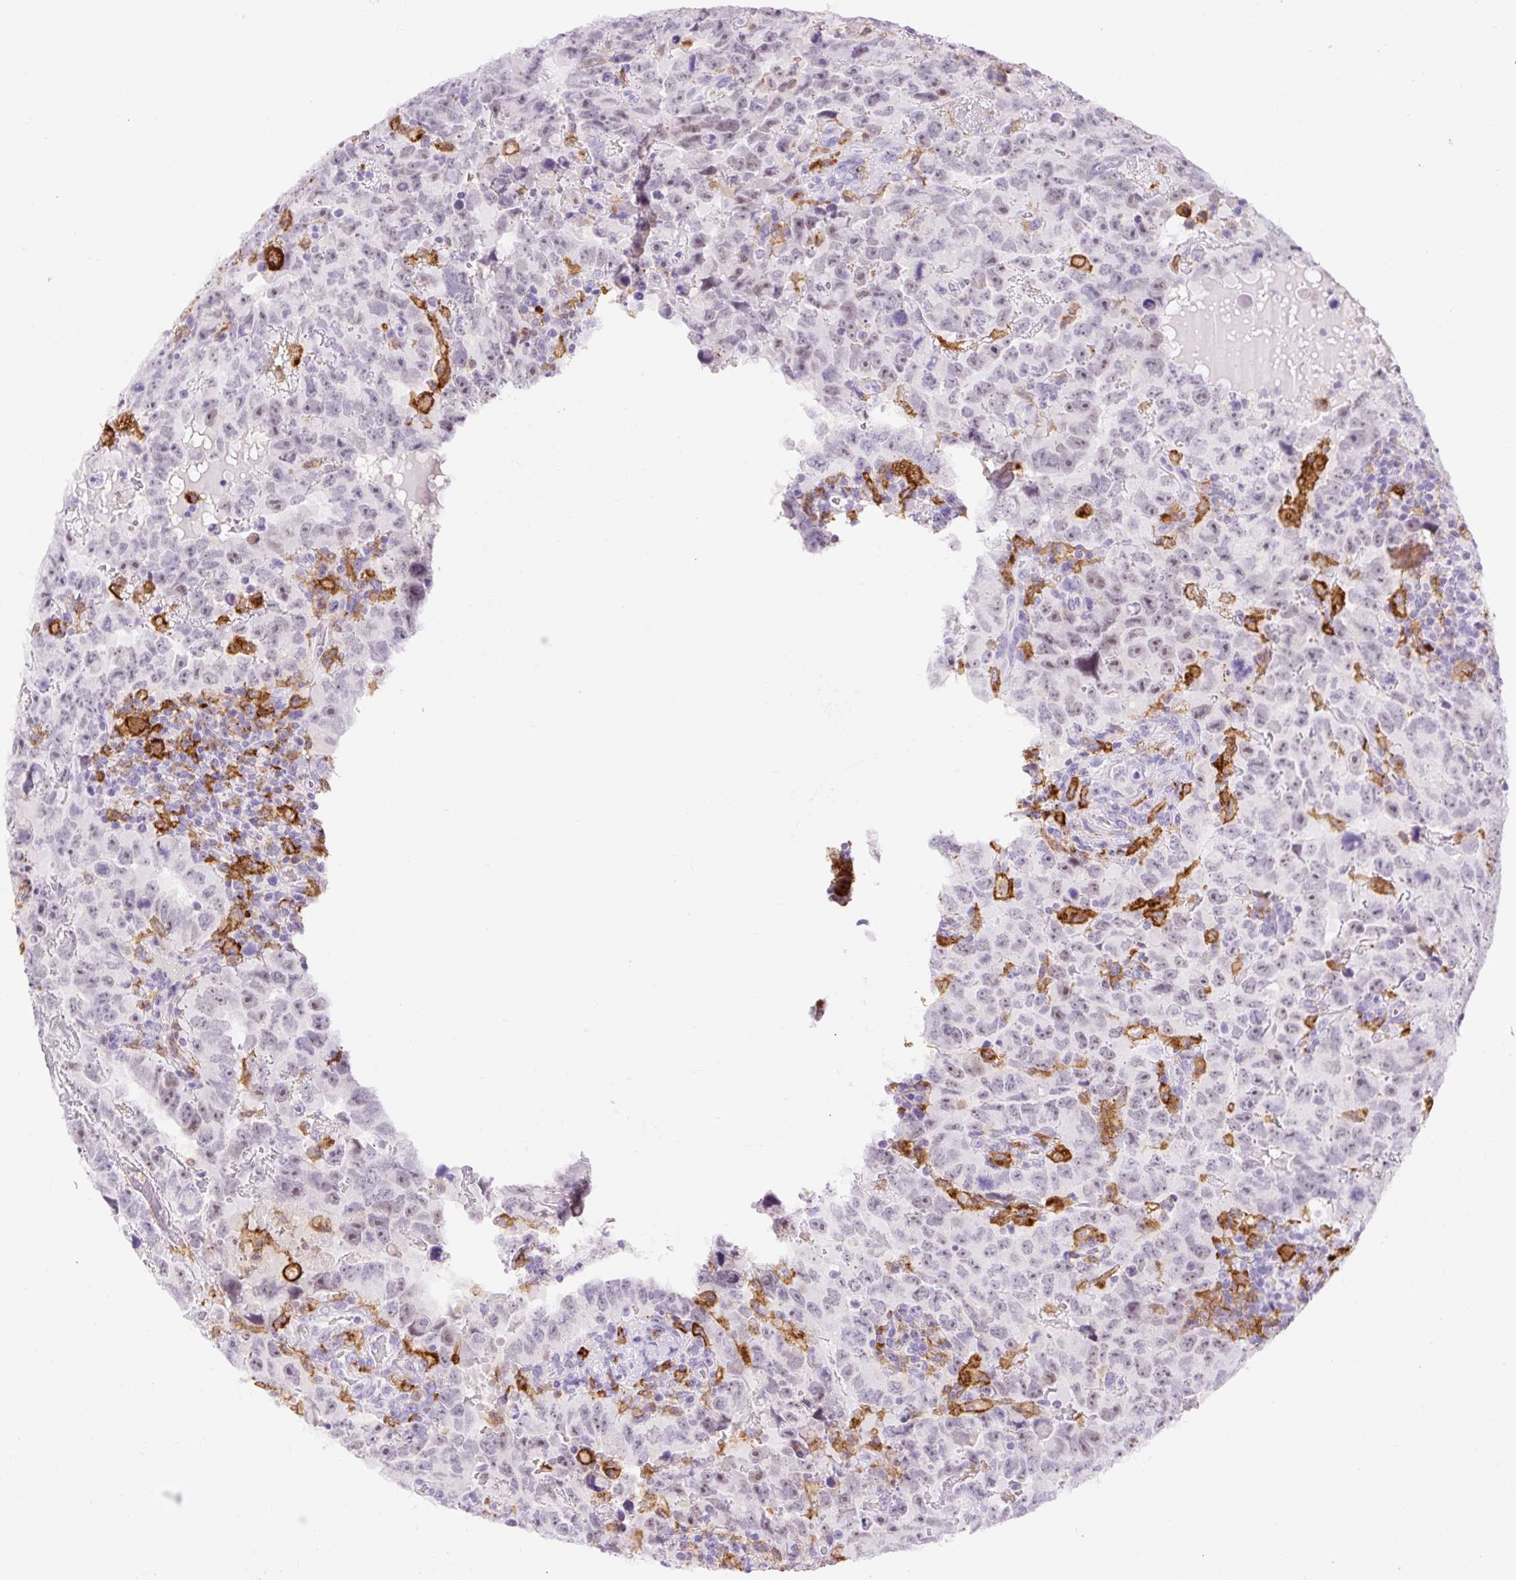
{"staining": {"intensity": "negative", "quantity": "none", "location": "none"}, "tissue": "testis cancer", "cell_type": "Tumor cells", "image_type": "cancer", "snomed": [{"axis": "morphology", "description": "Carcinoma, Embryonal, NOS"}, {"axis": "topography", "description": "Testis"}], "caption": "High magnification brightfield microscopy of embryonal carcinoma (testis) stained with DAB (brown) and counterstained with hematoxylin (blue): tumor cells show no significant positivity.", "gene": "SIGLEC1", "patient": {"sex": "male", "age": 24}}